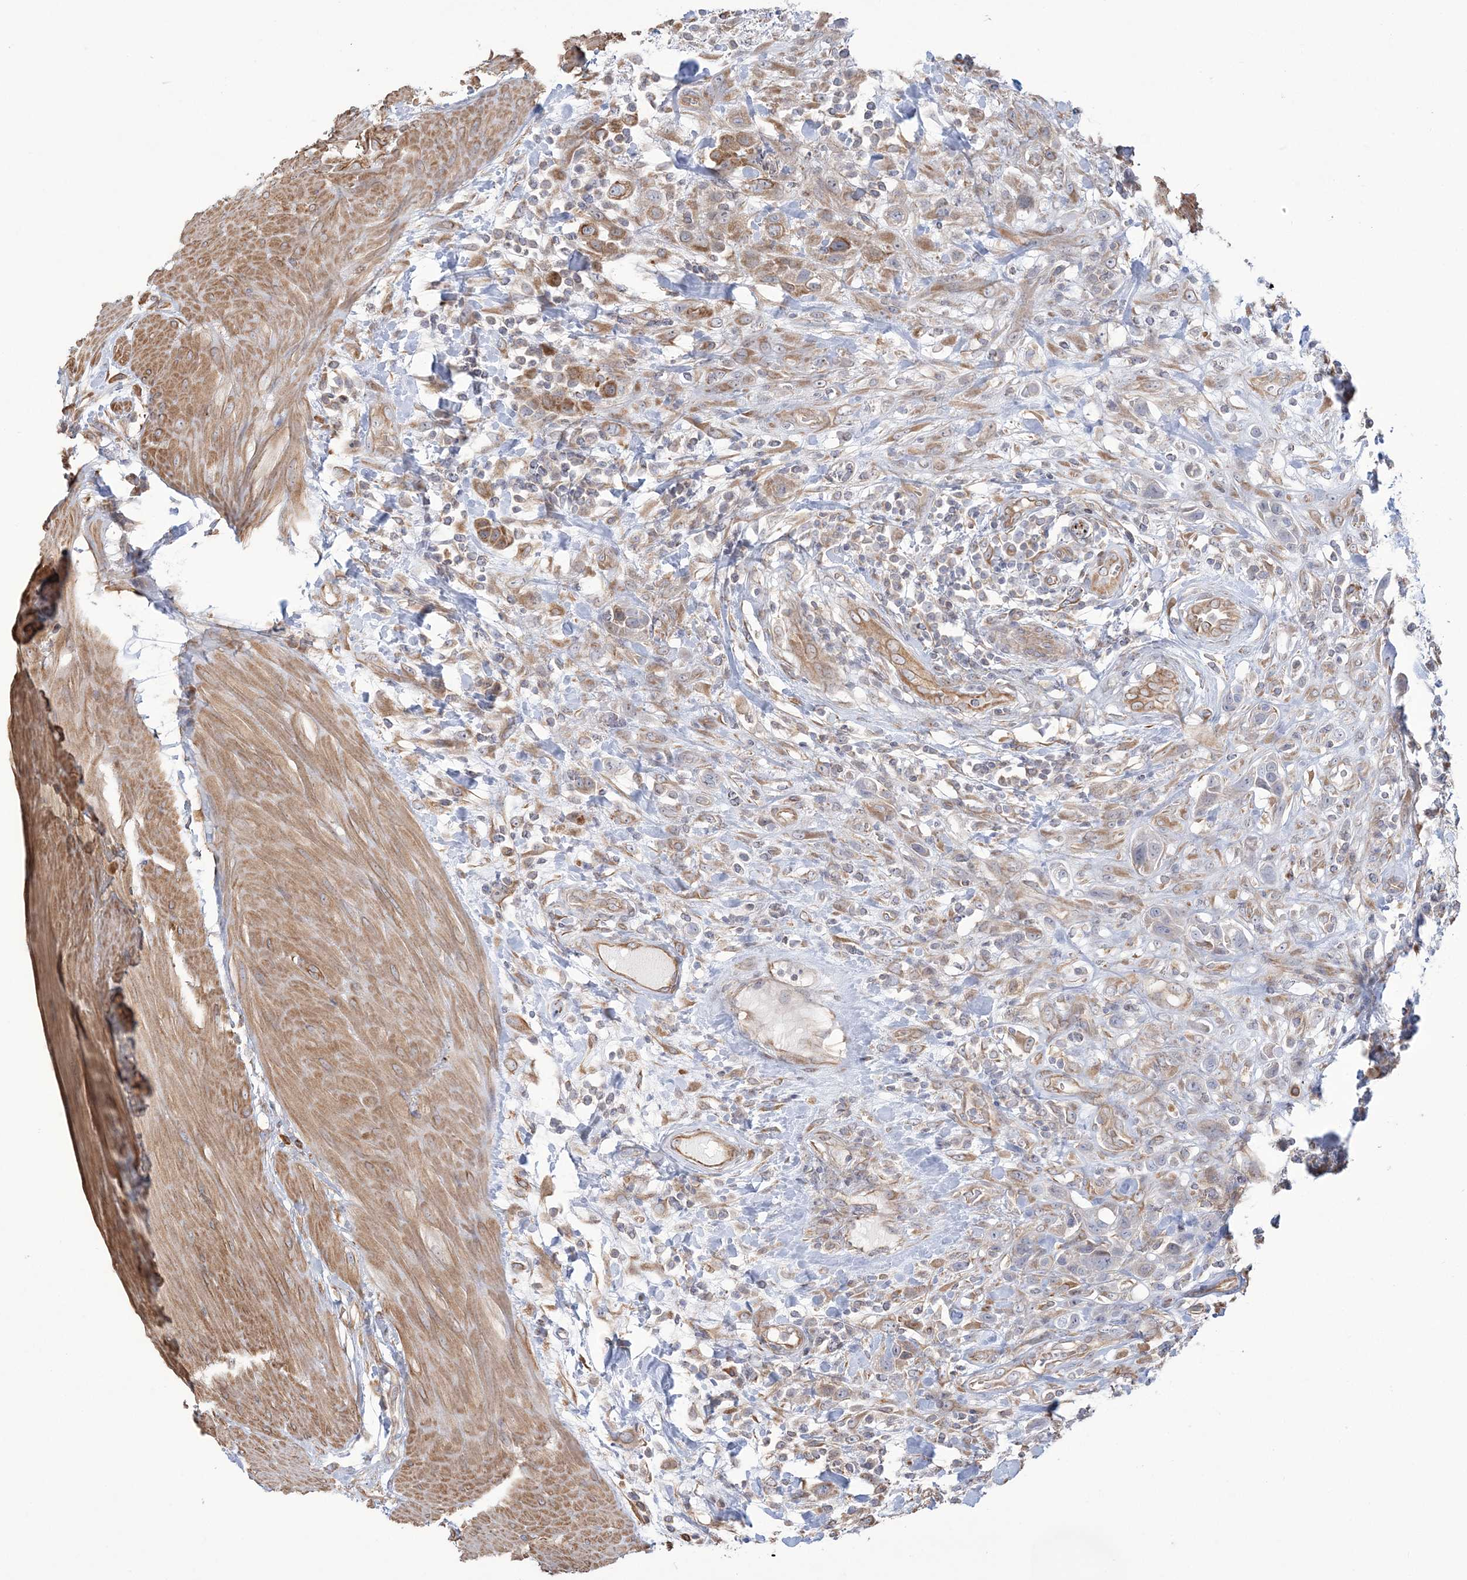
{"staining": {"intensity": "moderate", "quantity": ">75%", "location": "cytoplasmic/membranous"}, "tissue": "urothelial cancer", "cell_type": "Tumor cells", "image_type": "cancer", "snomed": [{"axis": "morphology", "description": "Urothelial carcinoma, High grade"}, {"axis": "topography", "description": "Urinary bladder"}], "caption": "High-grade urothelial carcinoma tissue displays moderate cytoplasmic/membranous positivity in about >75% of tumor cells, visualized by immunohistochemistry.", "gene": "ZNF821", "patient": {"sex": "male", "age": 50}}